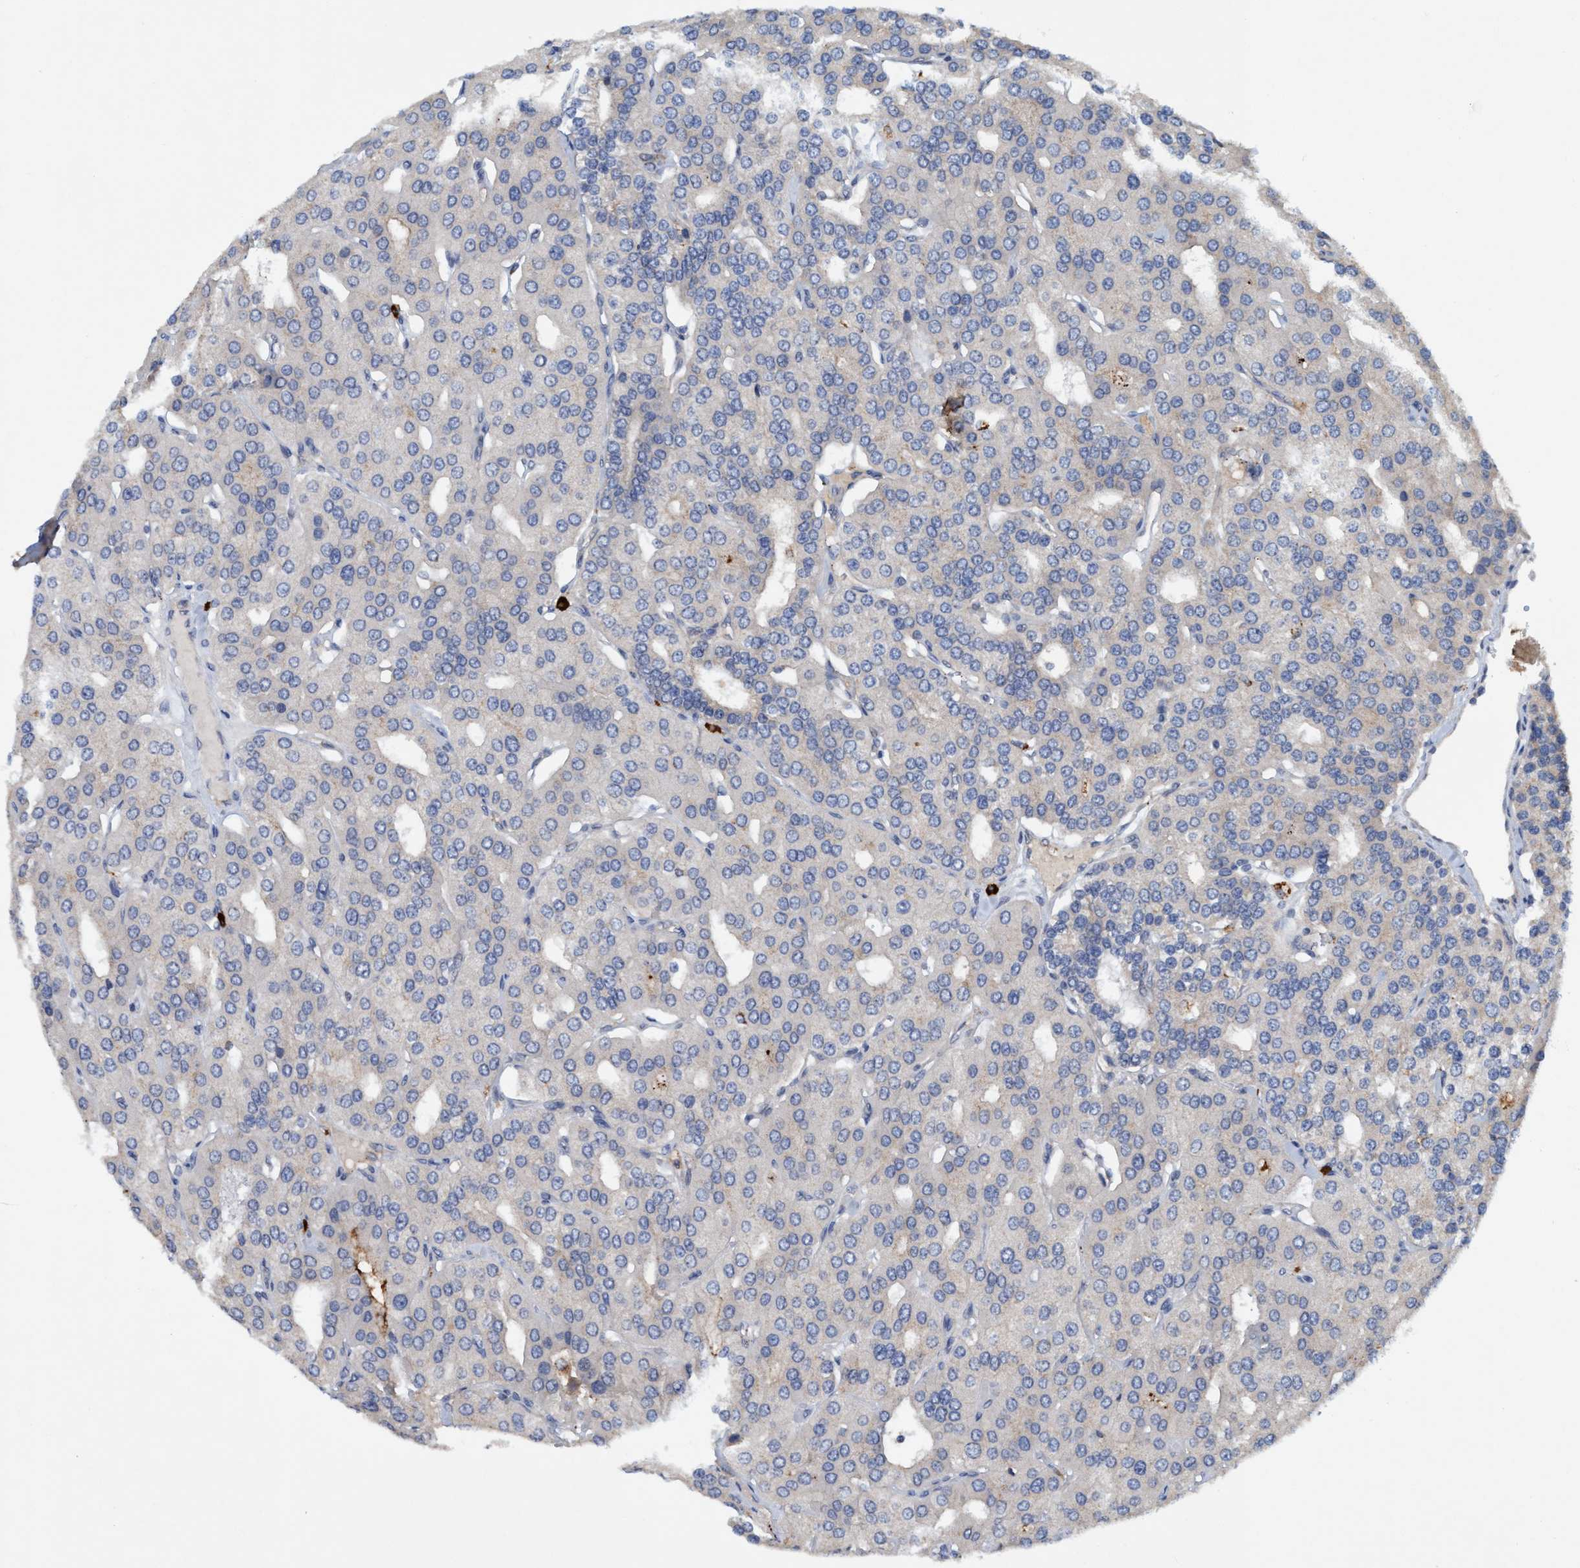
{"staining": {"intensity": "weak", "quantity": "<25%", "location": "cytoplasmic/membranous"}, "tissue": "parathyroid gland", "cell_type": "Glandular cells", "image_type": "normal", "snomed": [{"axis": "morphology", "description": "Normal tissue, NOS"}, {"axis": "morphology", "description": "Adenoma, NOS"}, {"axis": "topography", "description": "Parathyroid gland"}], "caption": "Image shows no significant protein expression in glandular cells of unremarkable parathyroid gland.", "gene": "TRIM65", "patient": {"sex": "female", "age": 86}}